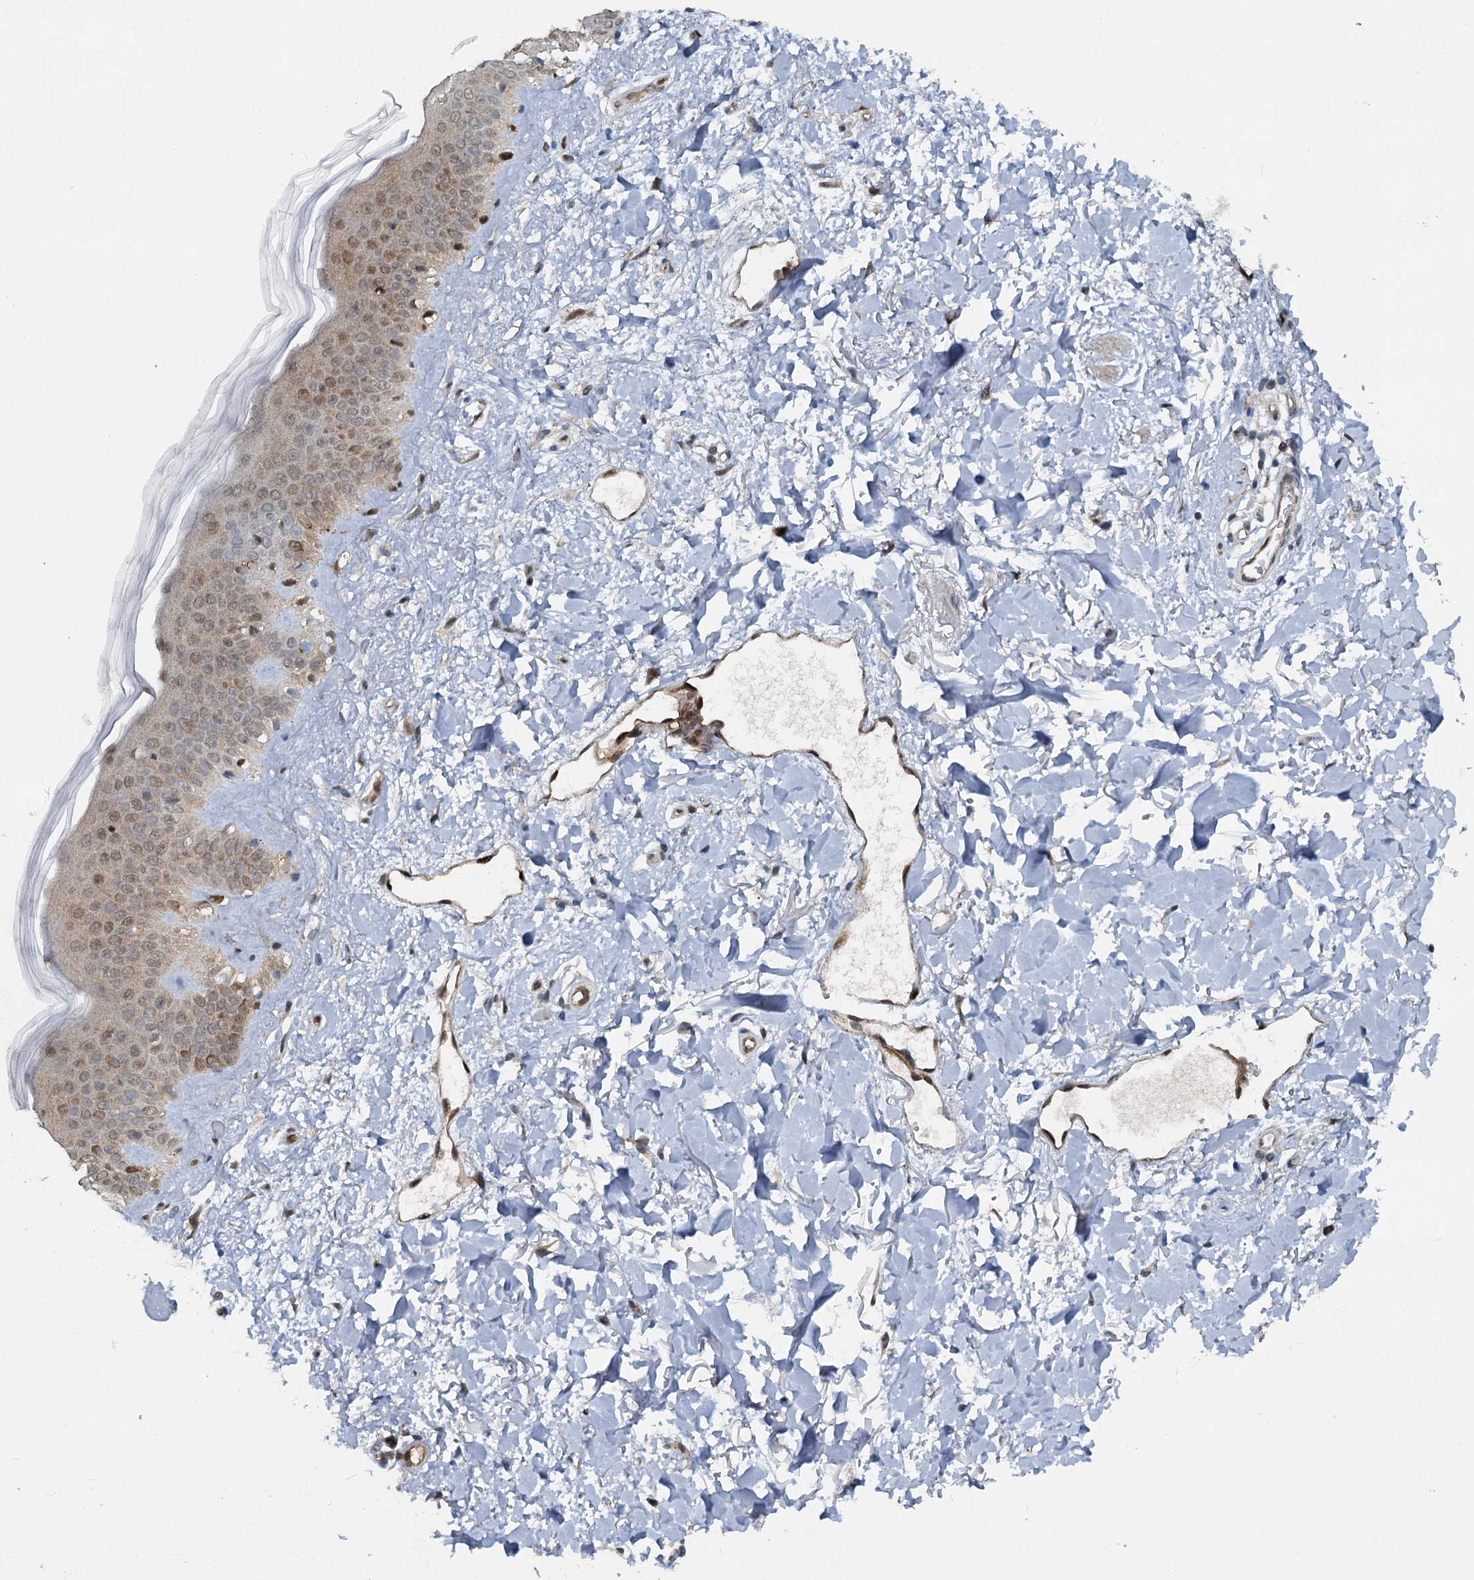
{"staining": {"intensity": "strong", "quantity": ">75%", "location": "cytoplasmic/membranous,nuclear"}, "tissue": "skin", "cell_type": "Fibroblasts", "image_type": "normal", "snomed": [{"axis": "morphology", "description": "Normal tissue, NOS"}, {"axis": "topography", "description": "Skin"}], "caption": "Unremarkable skin shows strong cytoplasmic/membranous,nuclear positivity in about >75% of fibroblasts, visualized by immunohistochemistry.", "gene": "GPI", "patient": {"sex": "female", "age": 58}}